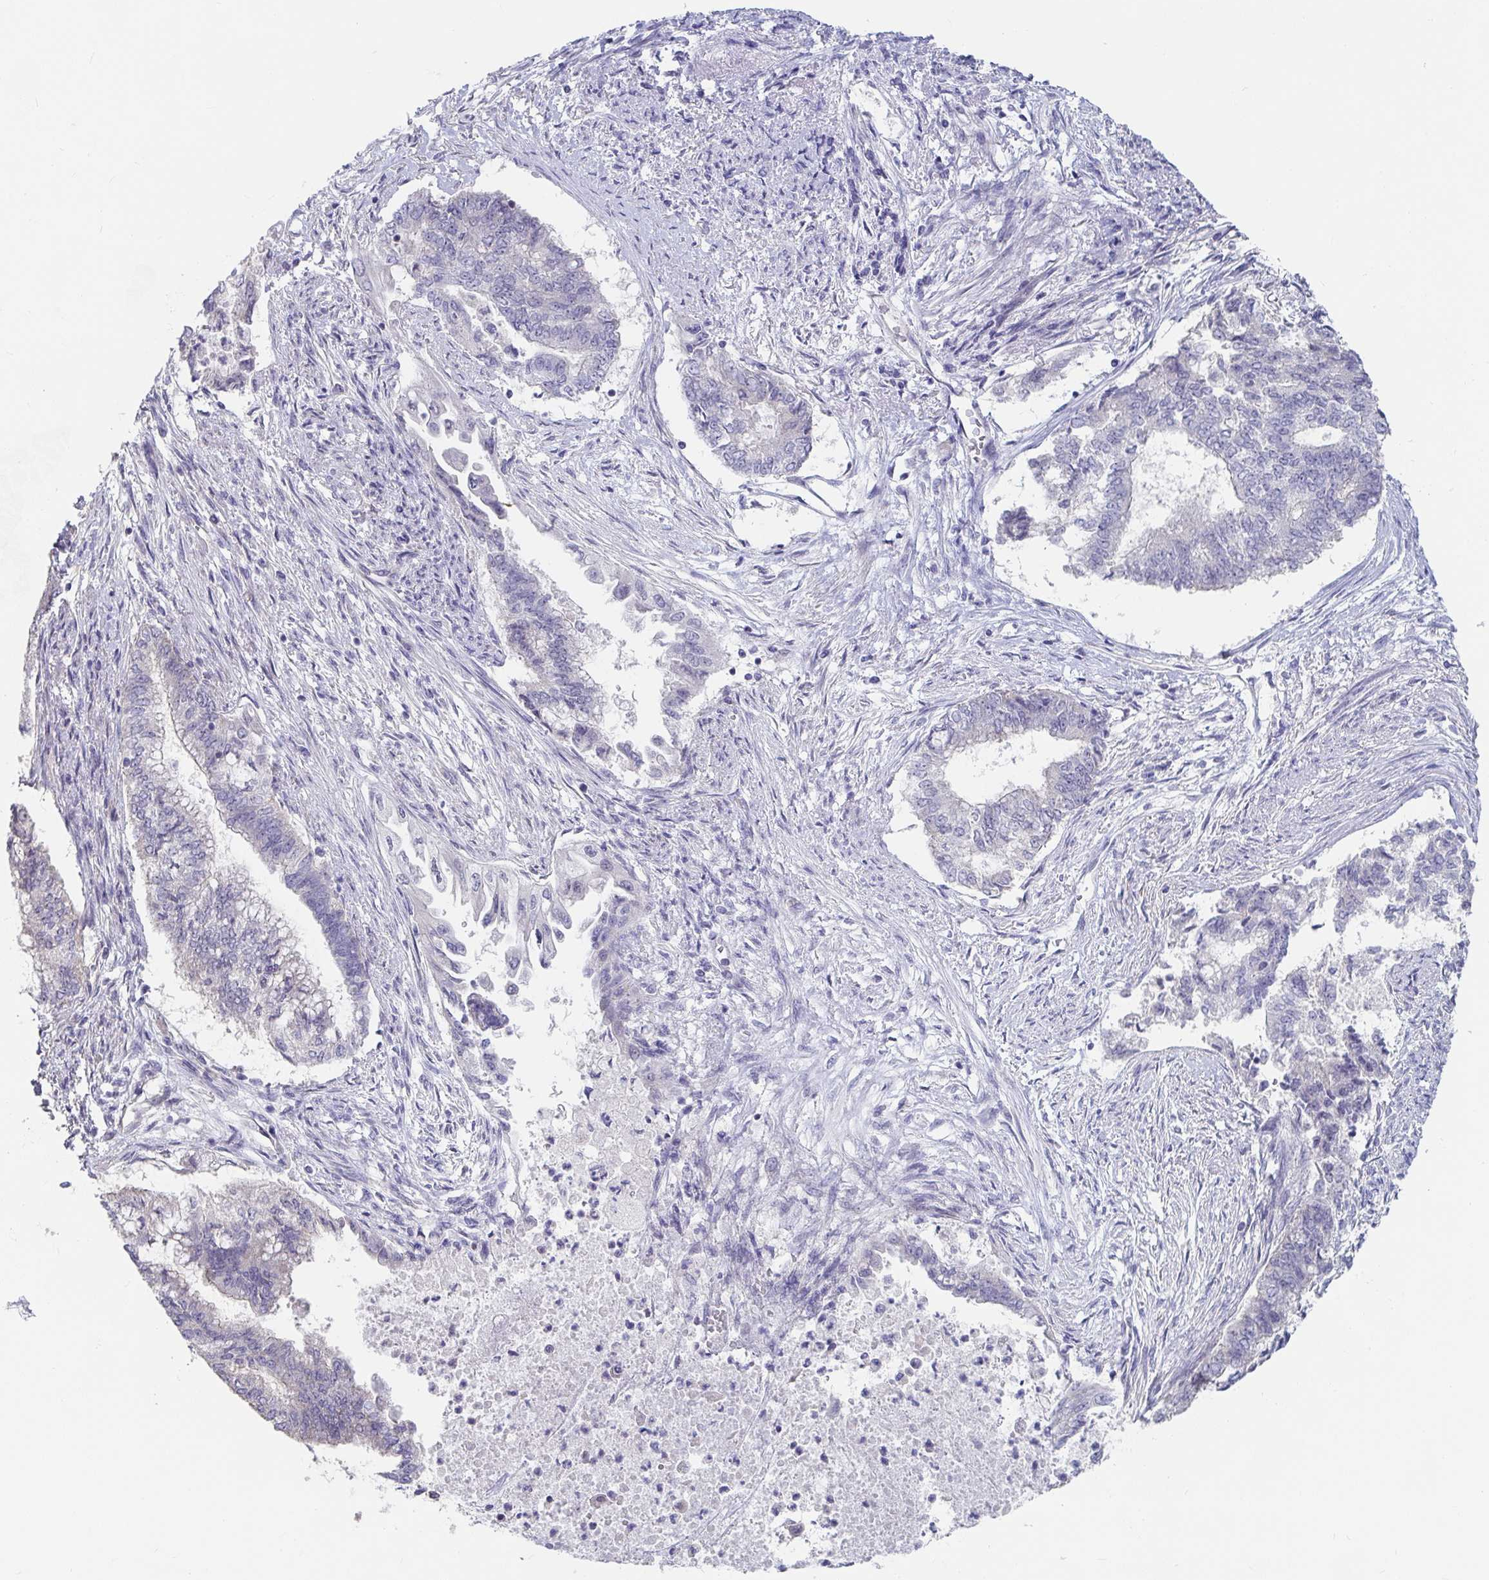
{"staining": {"intensity": "negative", "quantity": "none", "location": "none"}, "tissue": "endometrial cancer", "cell_type": "Tumor cells", "image_type": "cancer", "snomed": [{"axis": "morphology", "description": "Adenocarcinoma, NOS"}, {"axis": "topography", "description": "Endometrium"}], "caption": "Immunohistochemical staining of endometrial adenocarcinoma displays no significant staining in tumor cells.", "gene": "FAM156B", "patient": {"sex": "female", "age": 65}}